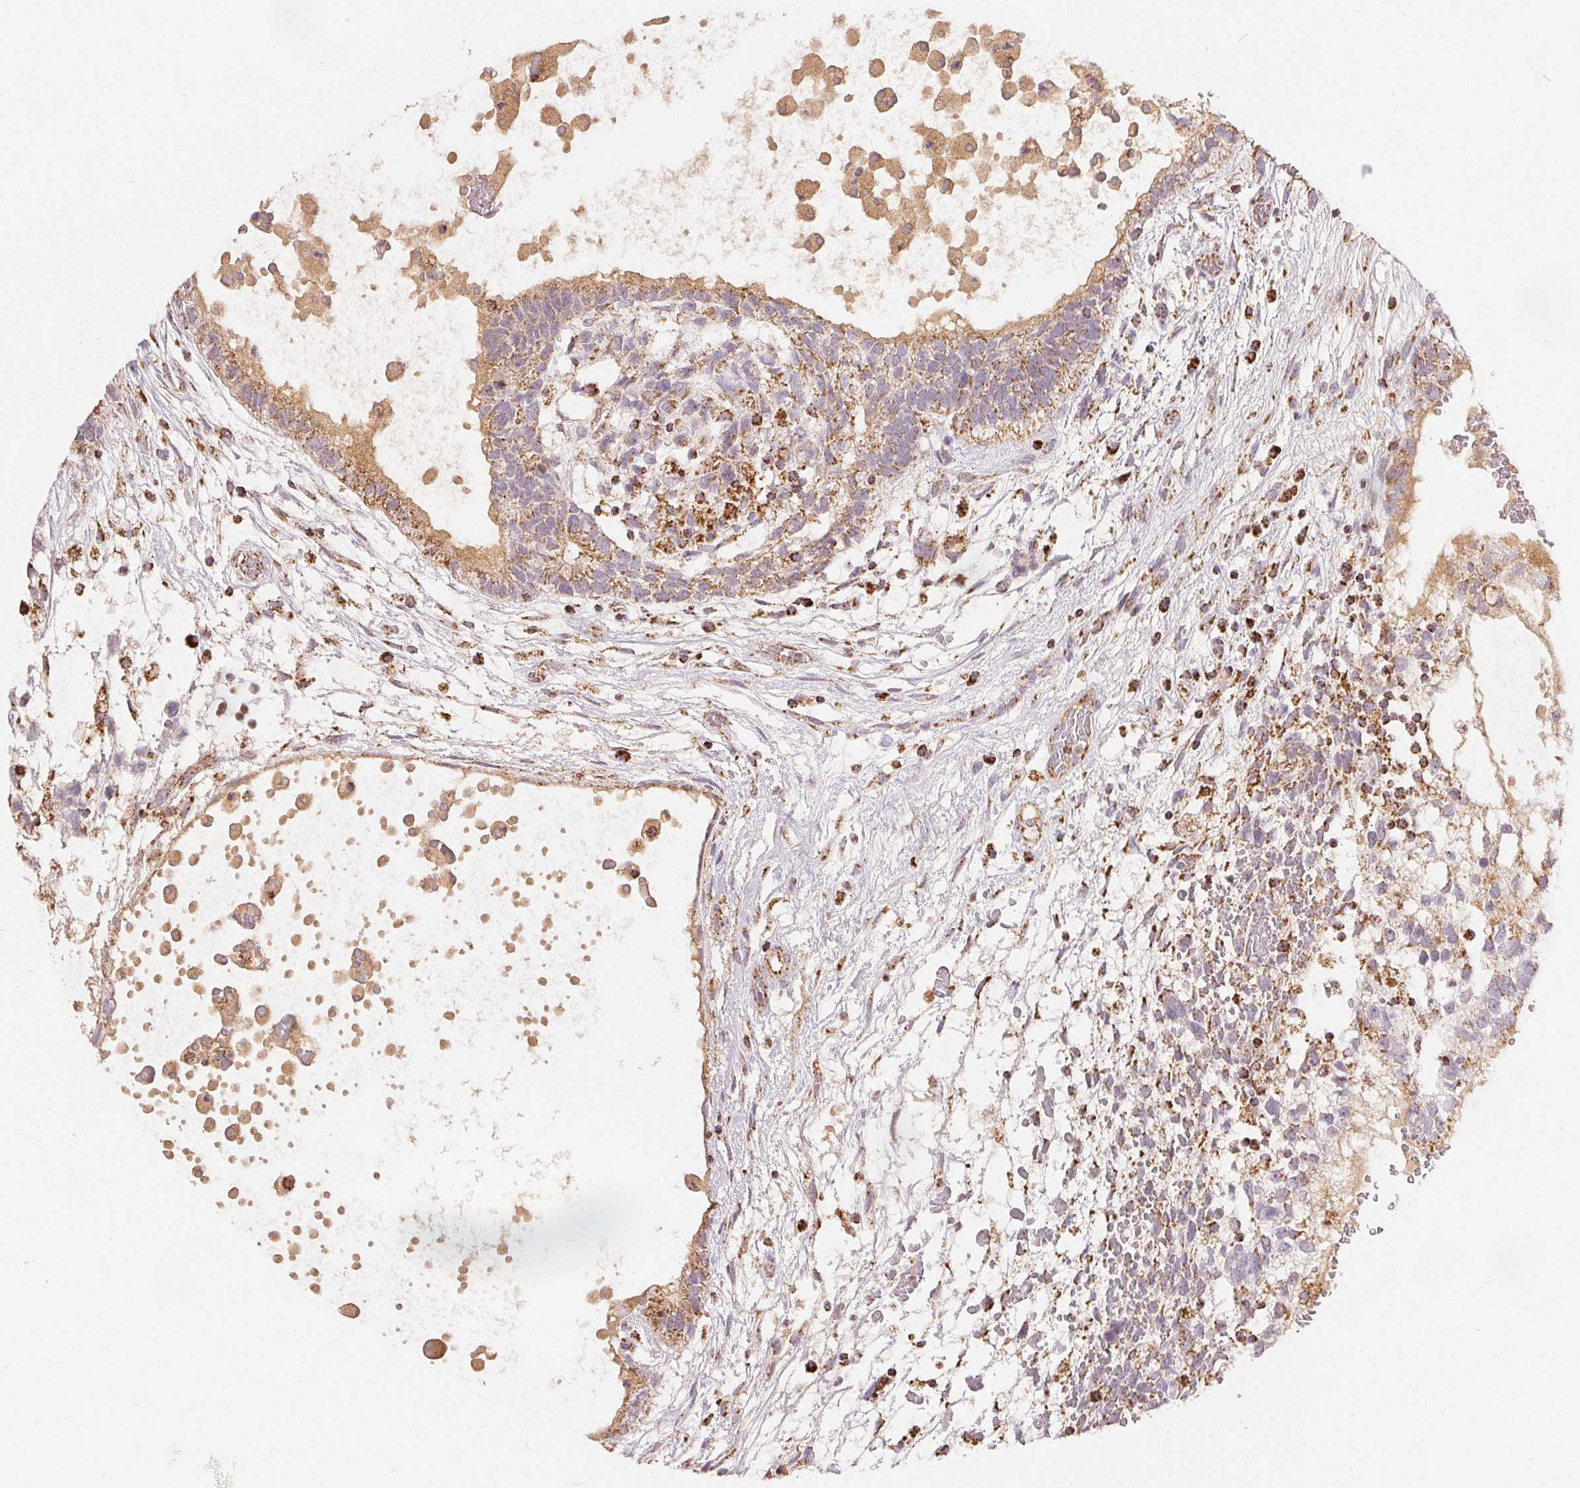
{"staining": {"intensity": "moderate", "quantity": ">75%", "location": "cytoplasmic/membranous"}, "tissue": "testis cancer", "cell_type": "Tumor cells", "image_type": "cancer", "snomed": [{"axis": "morphology", "description": "Normal tissue, NOS"}, {"axis": "morphology", "description": "Carcinoma, Embryonal, NOS"}, {"axis": "topography", "description": "Testis"}], "caption": "Testis cancer (embryonal carcinoma) was stained to show a protein in brown. There is medium levels of moderate cytoplasmic/membranous staining in about >75% of tumor cells.", "gene": "SDHB", "patient": {"sex": "male", "age": 32}}